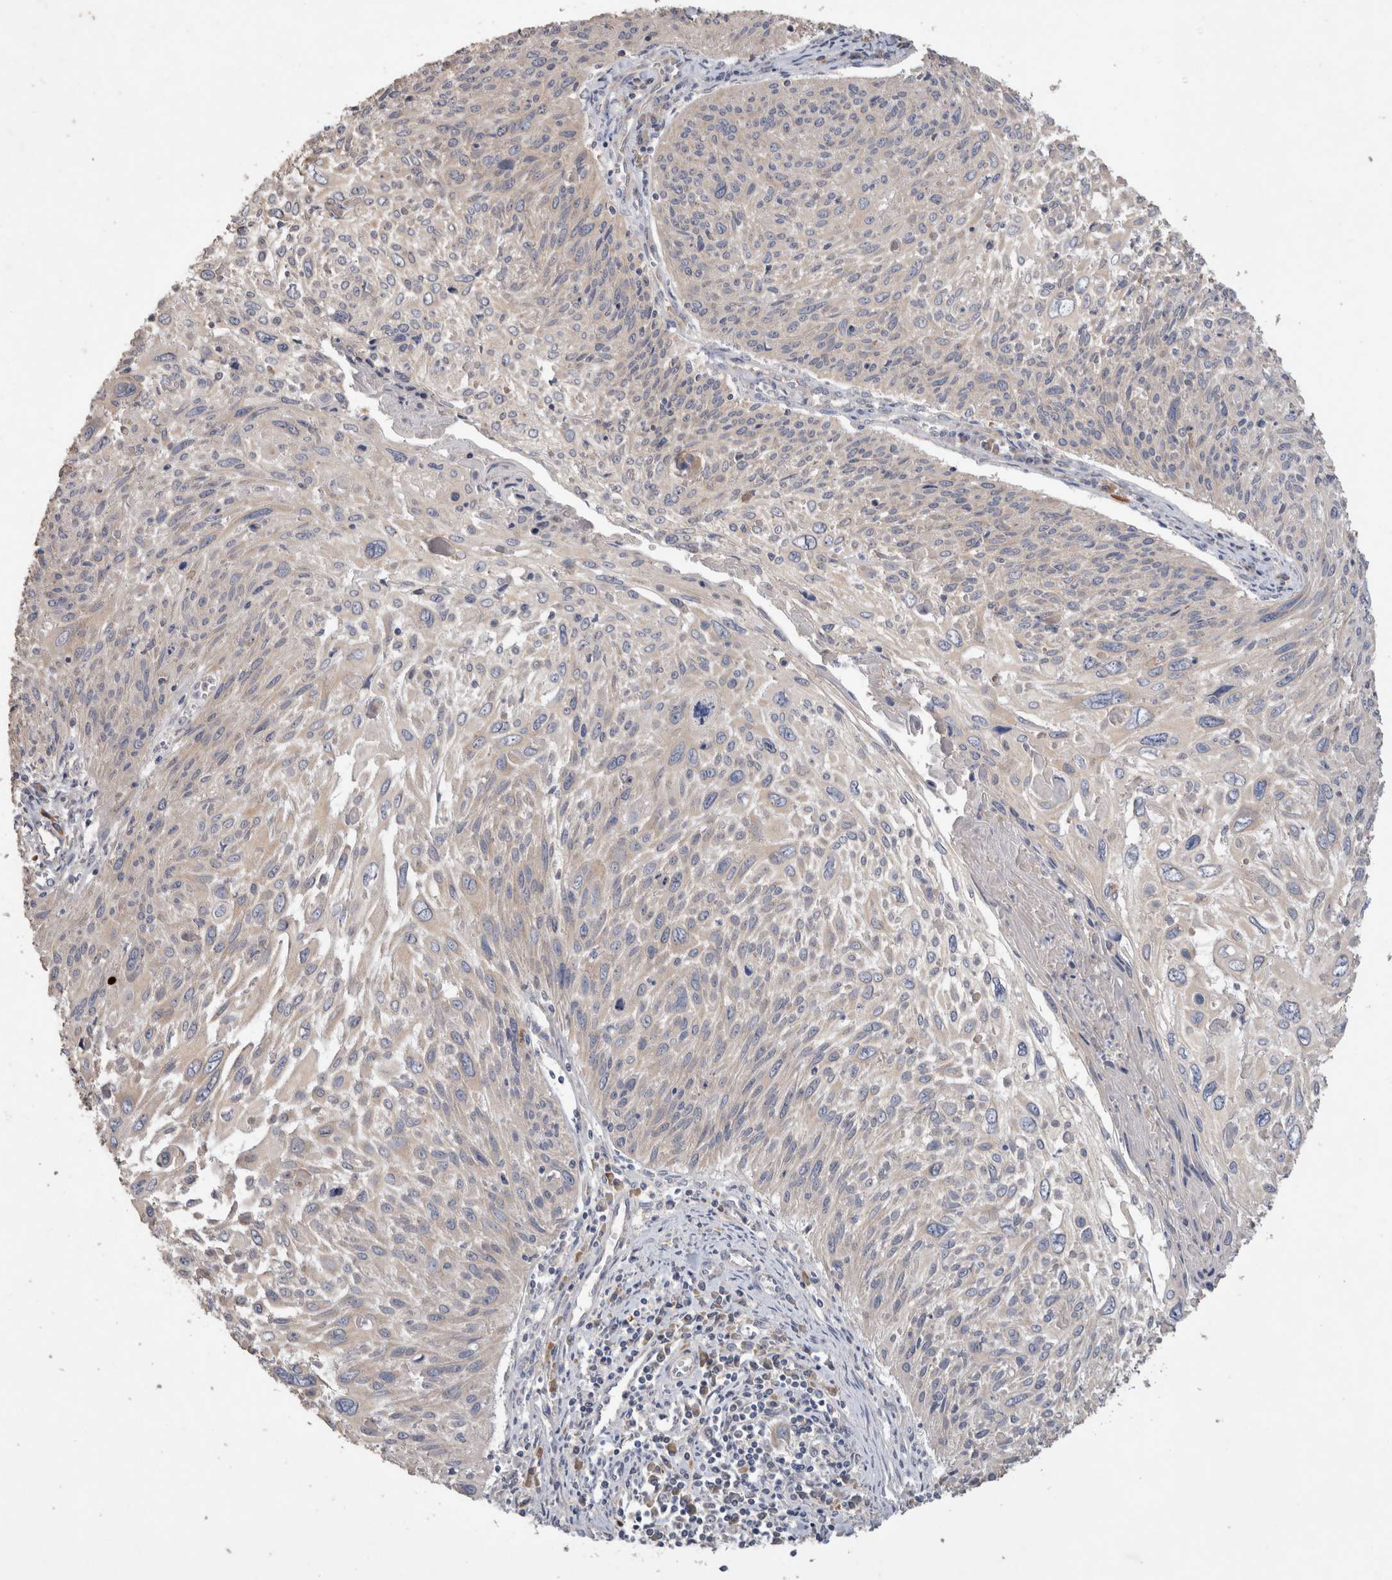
{"staining": {"intensity": "moderate", "quantity": "<25%", "location": "cytoplasmic/membranous"}, "tissue": "cervical cancer", "cell_type": "Tumor cells", "image_type": "cancer", "snomed": [{"axis": "morphology", "description": "Squamous cell carcinoma, NOS"}, {"axis": "topography", "description": "Cervix"}], "caption": "Immunohistochemistry of cervical squamous cell carcinoma reveals low levels of moderate cytoplasmic/membranous positivity in approximately <25% of tumor cells. The staining was performed using DAB (3,3'-diaminobenzidine) to visualize the protein expression in brown, while the nuclei were stained in blue with hematoxylin (Magnification: 20x).", "gene": "IARS2", "patient": {"sex": "female", "age": 51}}